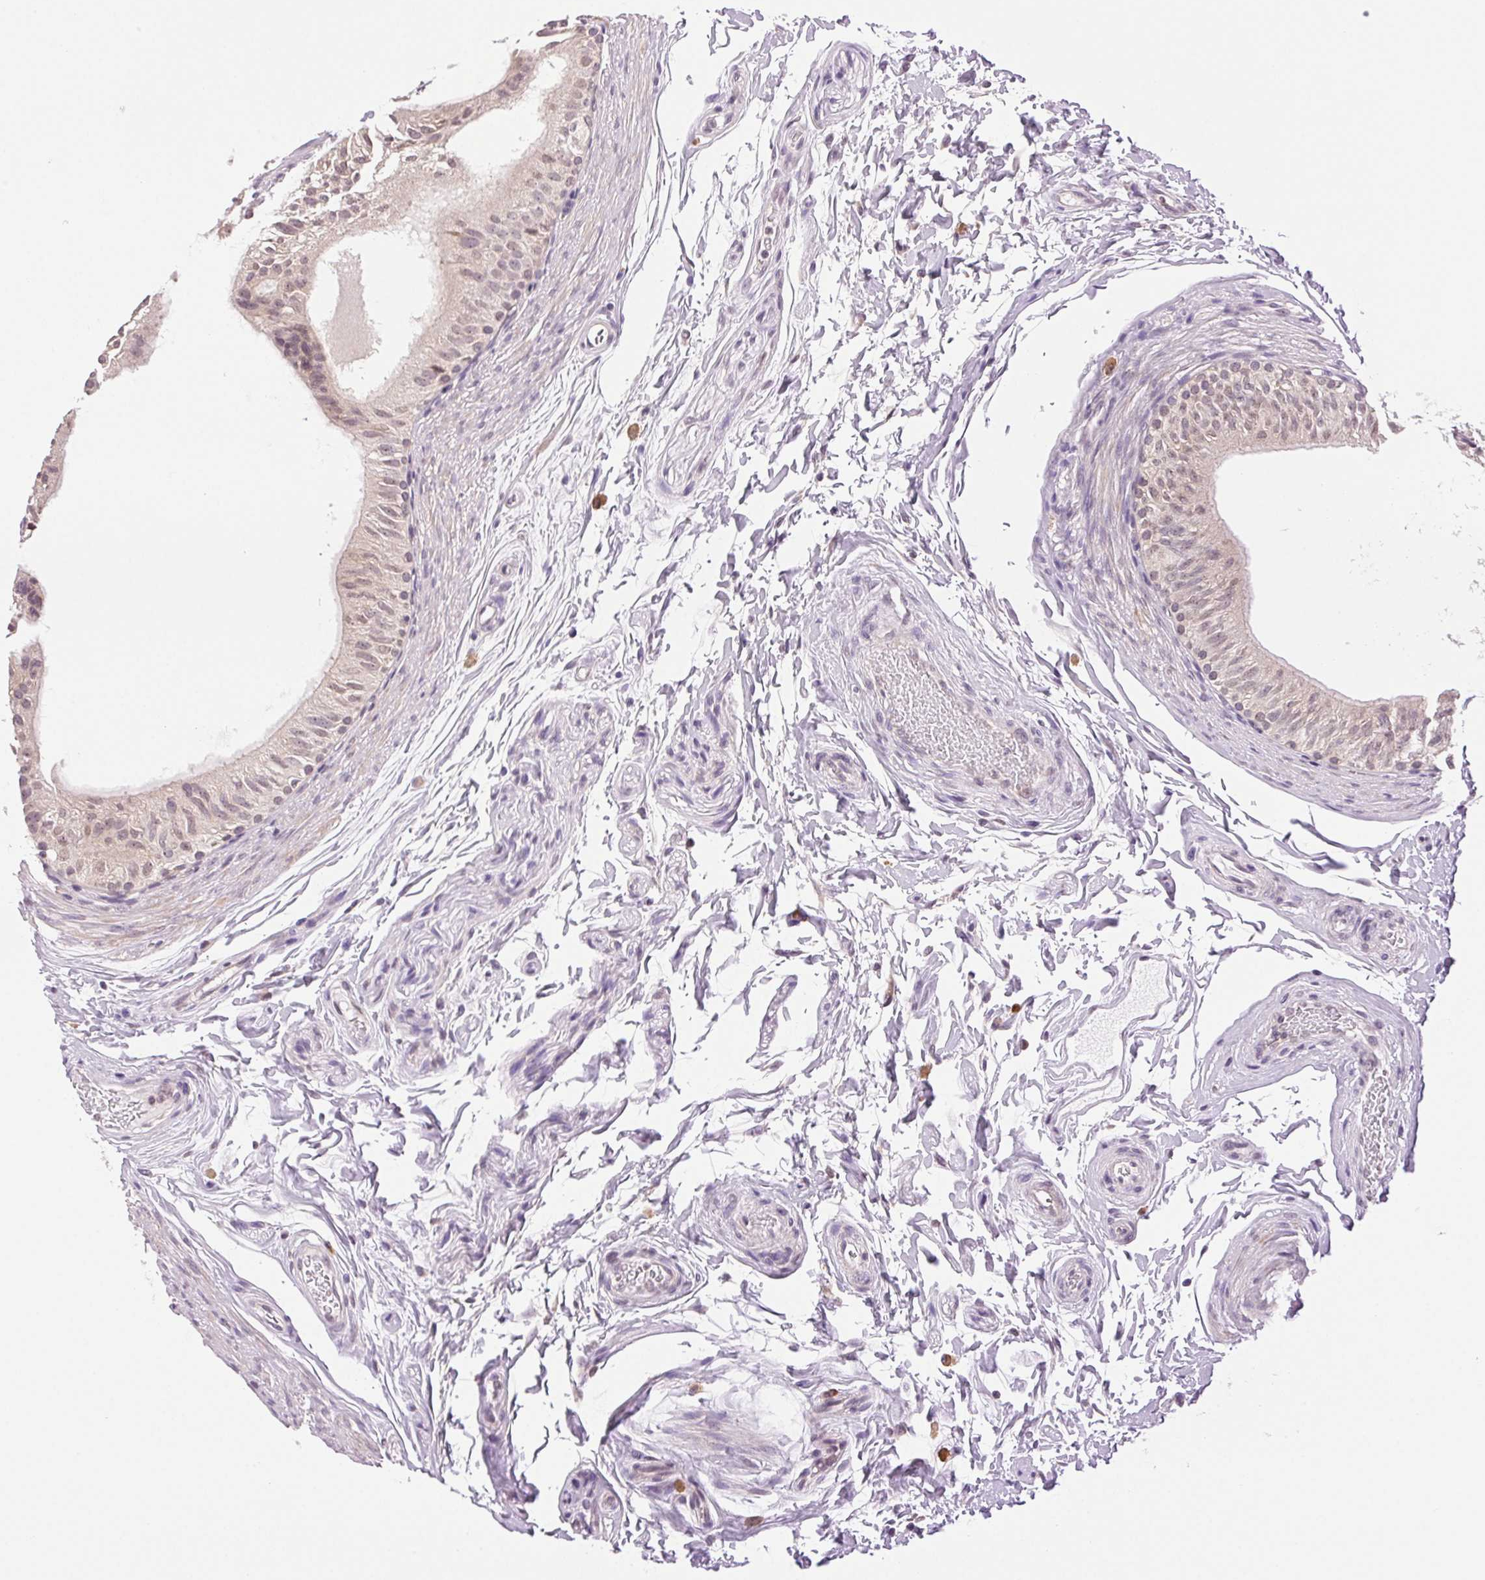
{"staining": {"intensity": "moderate", "quantity": "25%-75%", "location": "cytoplasmic/membranous"}, "tissue": "epididymis", "cell_type": "Glandular cells", "image_type": "normal", "snomed": [{"axis": "morphology", "description": "Normal tissue, NOS"}, {"axis": "topography", "description": "Epididymis"}], "caption": "IHC histopathology image of benign human epididymis stained for a protein (brown), which demonstrates medium levels of moderate cytoplasmic/membranous expression in approximately 25%-75% of glandular cells.", "gene": "TNNT3", "patient": {"sex": "male", "age": 36}}